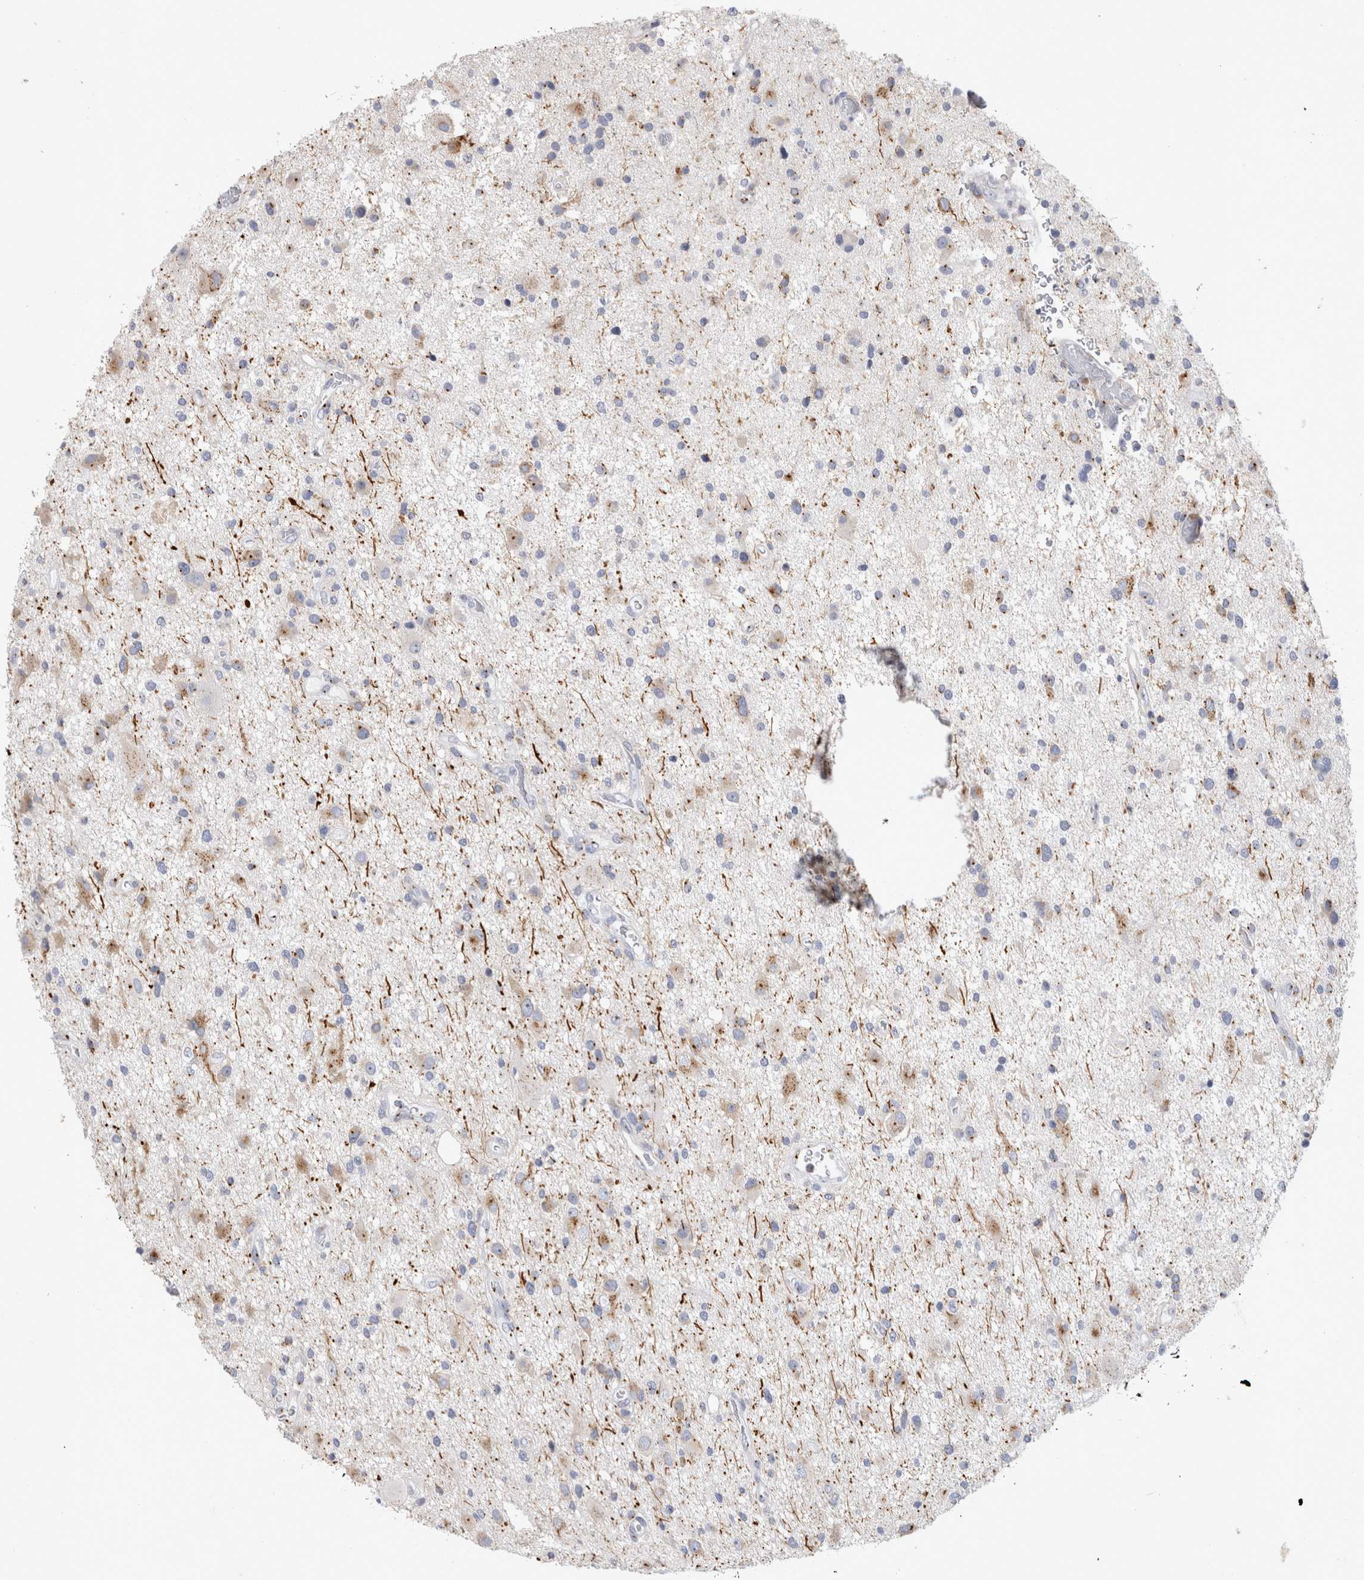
{"staining": {"intensity": "weak", "quantity": "<25%", "location": "cytoplasmic/membranous"}, "tissue": "glioma", "cell_type": "Tumor cells", "image_type": "cancer", "snomed": [{"axis": "morphology", "description": "Glioma, malignant, High grade"}, {"axis": "topography", "description": "Brain"}], "caption": "DAB immunohistochemical staining of malignant glioma (high-grade) displays no significant positivity in tumor cells.", "gene": "AKAP9", "patient": {"sex": "male", "age": 33}}